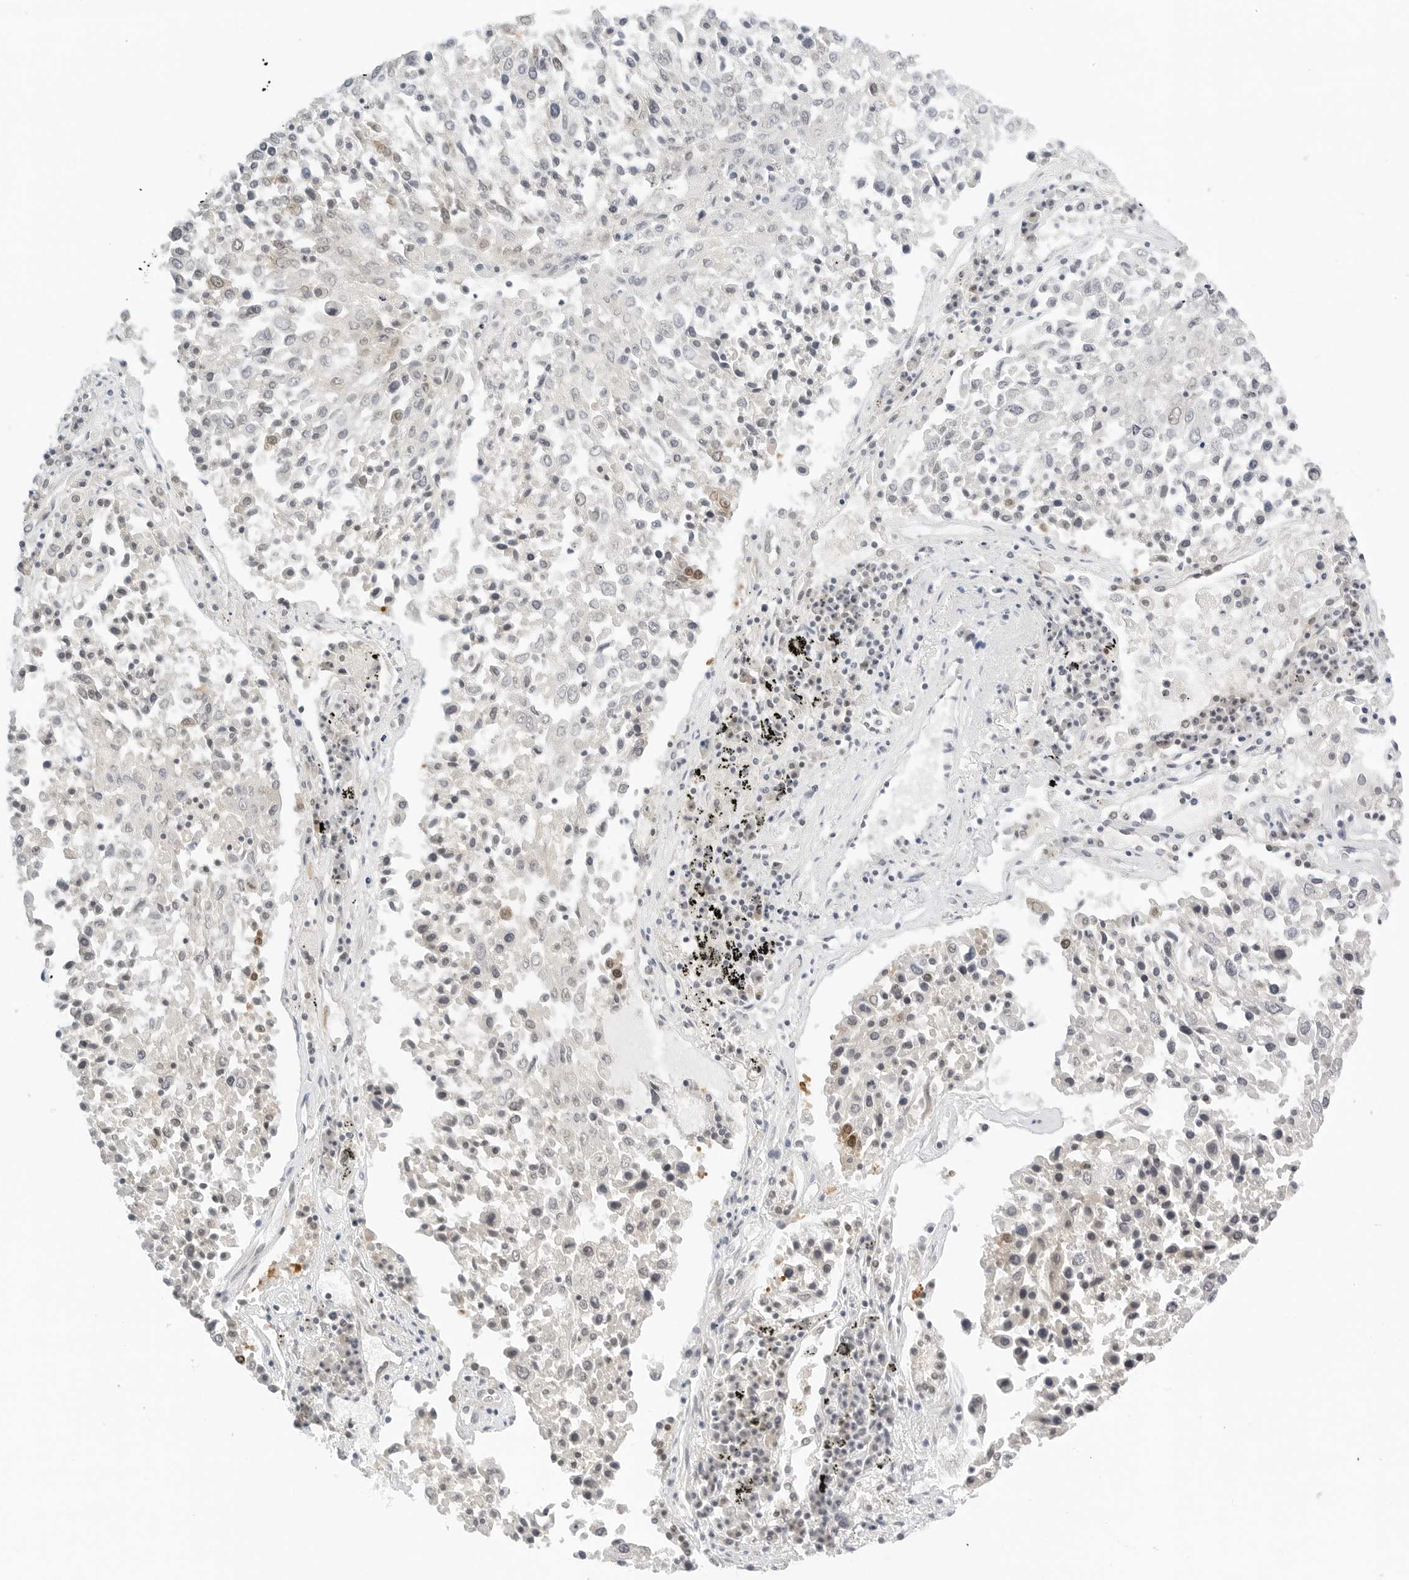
{"staining": {"intensity": "weak", "quantity": "25%-75%", "location": "cytoplasmic/membranous"}, "tissue": "lung cancer", "cell_type": "Tumor cells", "image_type": "cancer", "snomed": [{"axis": "morphology", "description": "Squamous cell carcinoma, NOS"}, {"axis": "topography", "description": "Lung"}], "caption": "Protein expression by immunohistochemistry reveals weak cytoplasmic/membranous staining in approximately 25%-75% of tumor cells in lung cancer. (DAB (3,3'-diaminobenzidine) = brown stain, brightfield microscopy at high magnification).", "gene": "NEO1", "patient": {"sex": "male", "age": 65}}